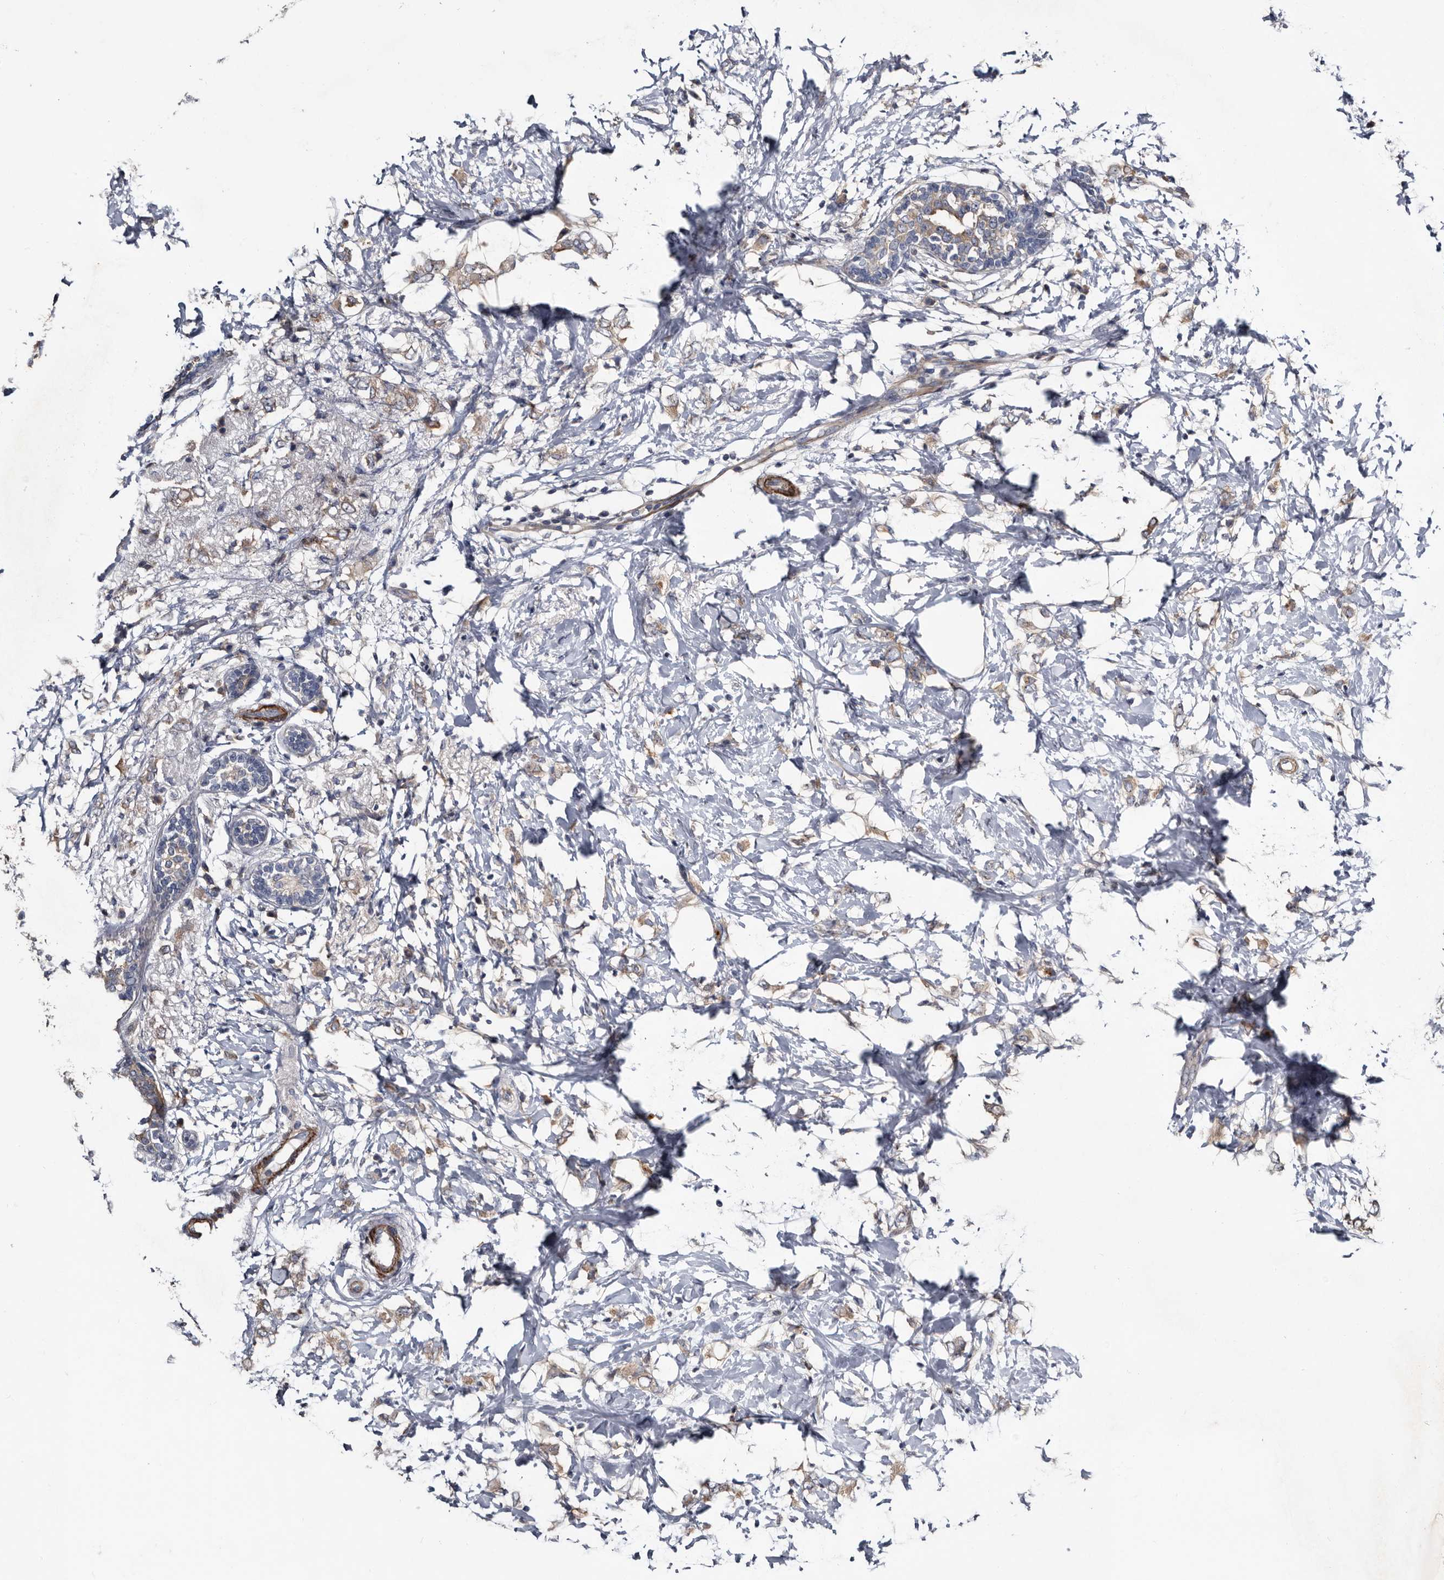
{"staining": {"intensity": "weak", "quantity": ">75%", "location": "cytoplasmic/membranous"}, "tissue": "breast cancer", "cell_type": "Tumor cells", "image_type": "cancer", "snomed": [{"axis": "morphology", "description": "Normal tissue, NOS"}, {"axis": "morphology", "description": "Lobular carcinoma"}, {"axis": "topography", "description": "Breast"}], "caption": "This histopathology image demonstrates immunohistochemistry (IHC) staining of human breast cancer (lobular carcinoma), with low weak cytoplasmic/membranous staining in about >75% of tumor cells.", "gene": "IARS1", "patient": {"sex": "female", "age": 47}}